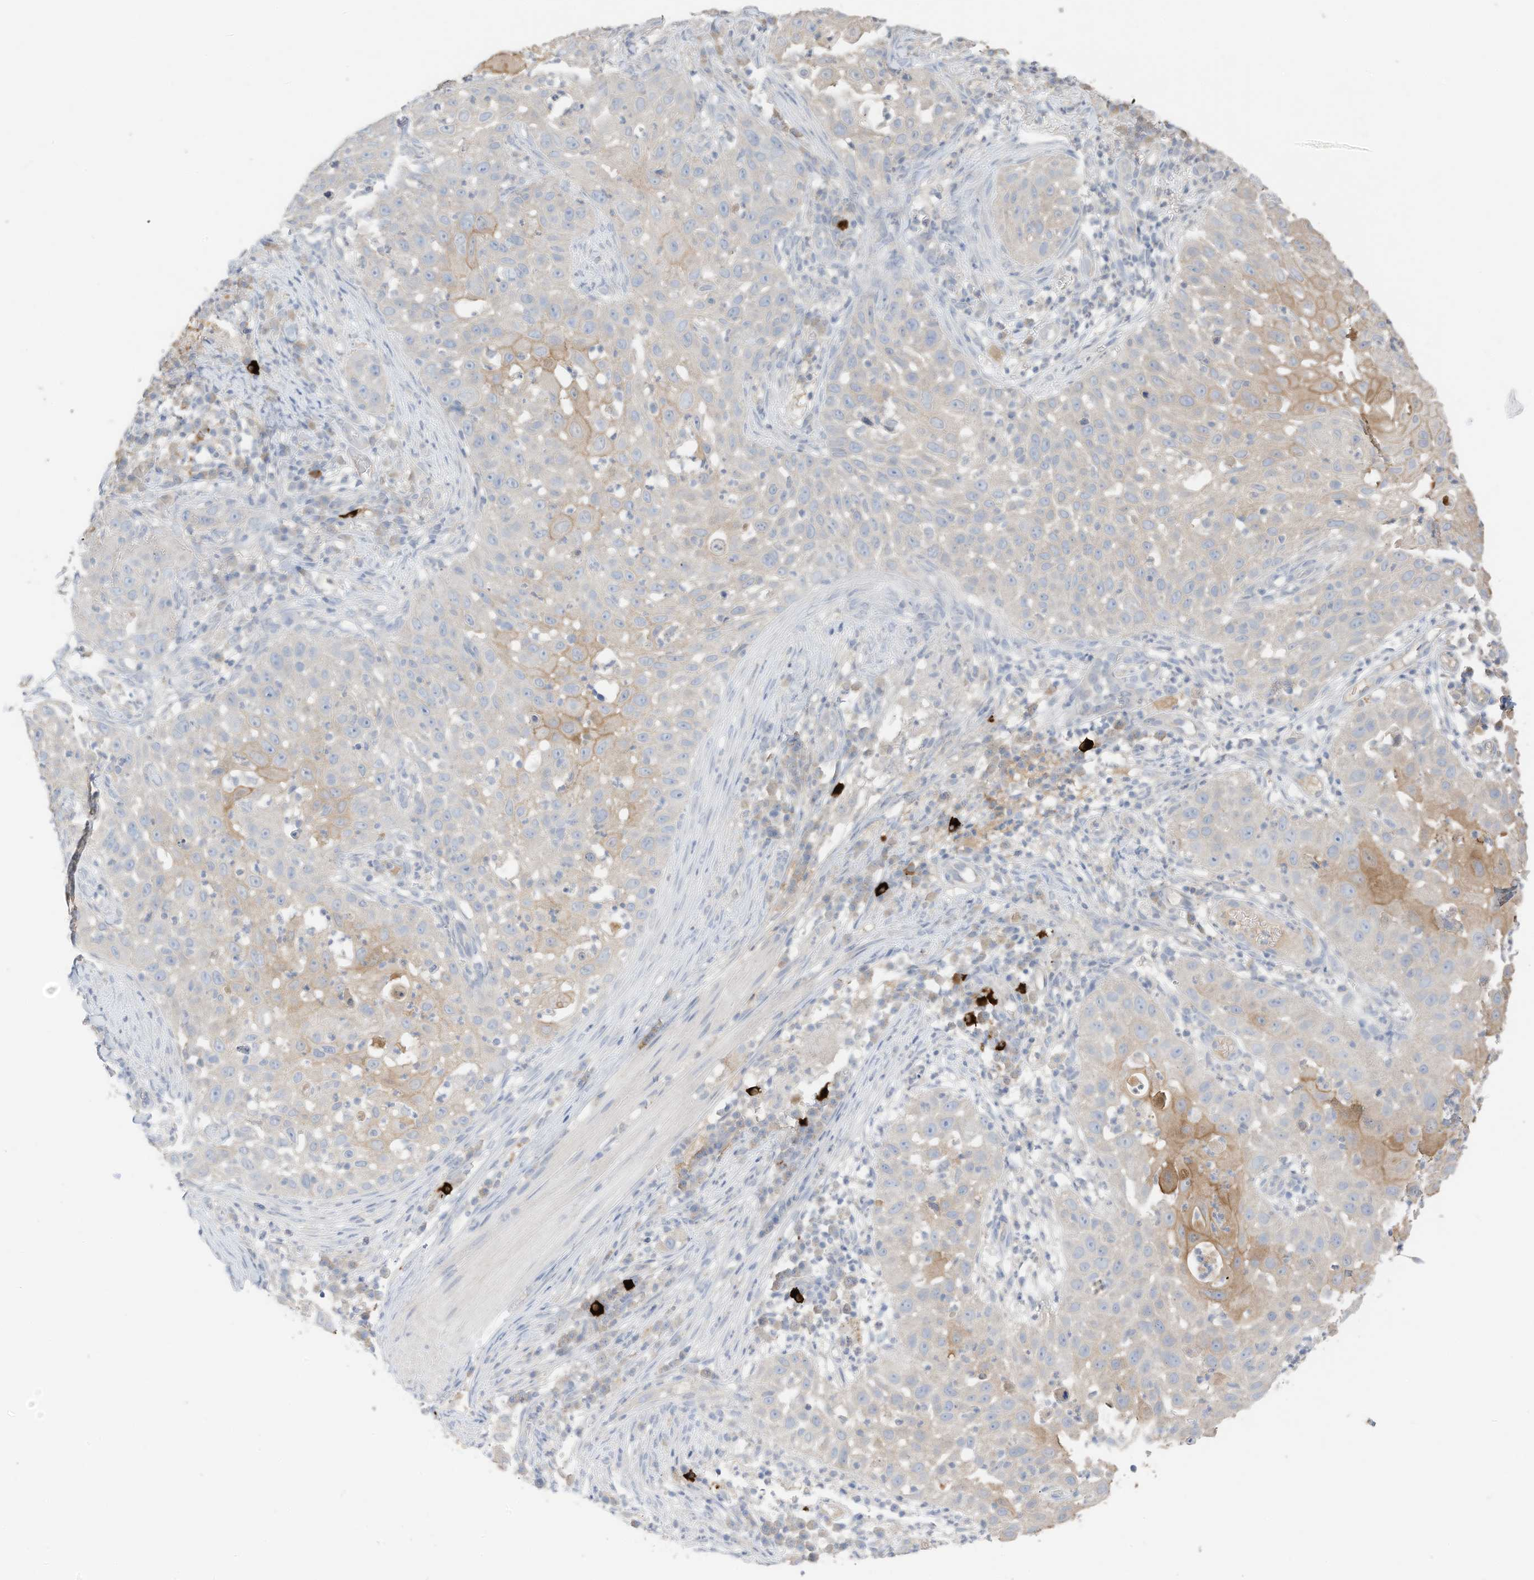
{"staining": {"intensity": "moderate", "quantity": "<25%", "location": "cytoplasmic/membranous"}, "tissue": "skin cancer", "cell_type": "Tumor cells", "image_type": "cancer", "snomed": [{"axis": "morphology", "description": "Squamous cell carcinoma, NOS"}, {"axis": "topography", "description": "Skin"}], "caption": "A histopathology image showing moderate cytoplasmic/membranous expression in about <25% of tumor cells in skin squamous cell carcinoma, as visualized by brown immunohistochemical staining.", "gene": "CAPN13", "patient": {"sex": "female", "age": 44}}